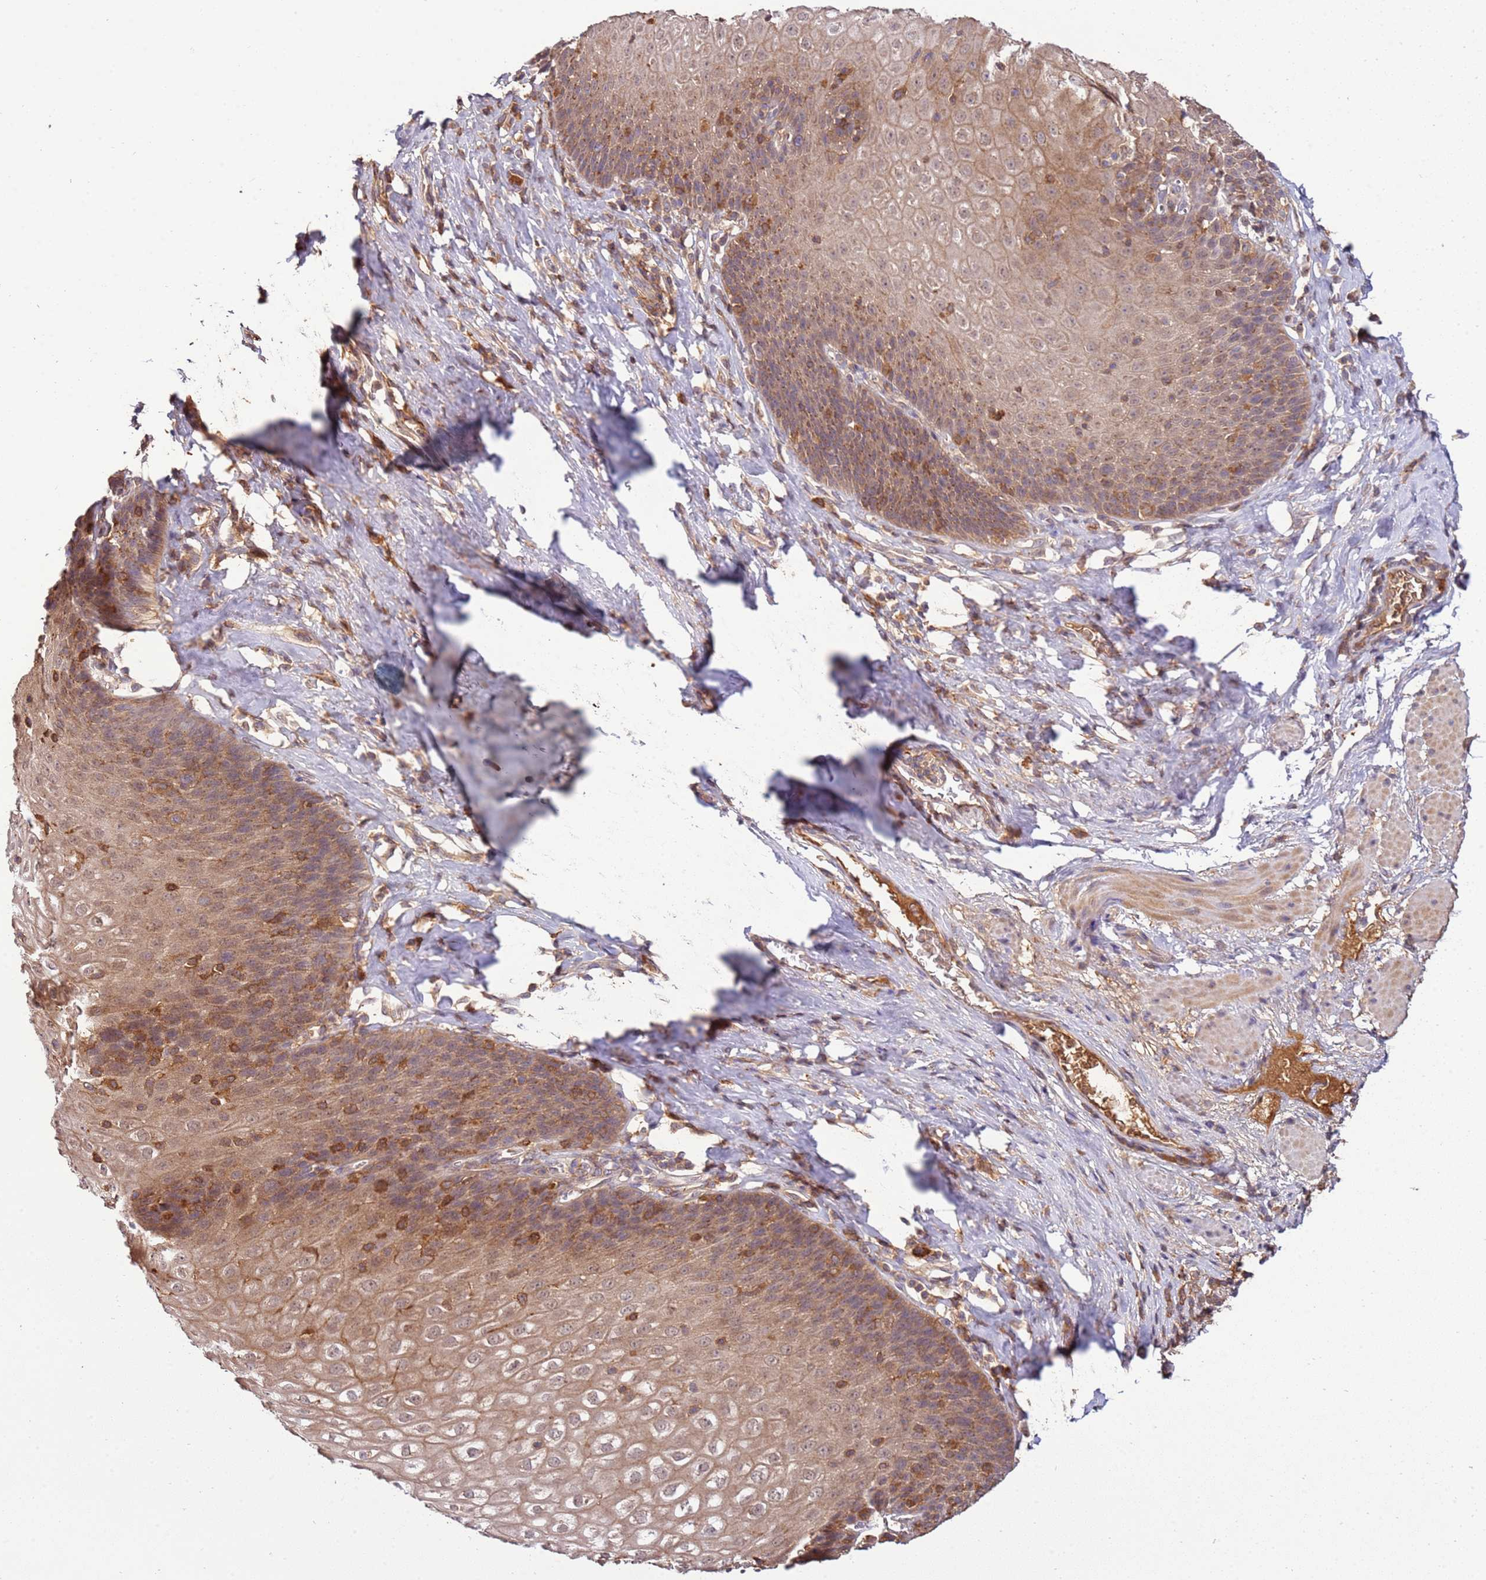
{"staining": {"intensity": "strong", "quantity": ">75%", "location": "cytoplasmic/membranous"}, "tissue": "esophagus", "cell_type": "Squamous epithelial cells", "image_type": "normal", "snomed": [{"axis": "morphology", "description": "Normal tissue, NOS"}, {"axis": "topography", "description": "Esophagus"}], "caption": "Squamous epithelial cells reveal high levels of strong cytoplasmic/membranous positivity in approximately >75% of cells in benign human esophagus. The staining was performed using DAB to visualize the protein expression in brown, while the nuclei were stained in blue with hematoxylin (Magnification: 20x).", "gene": "ZNF624", "patient": {"sex": "female", "age": 61}}